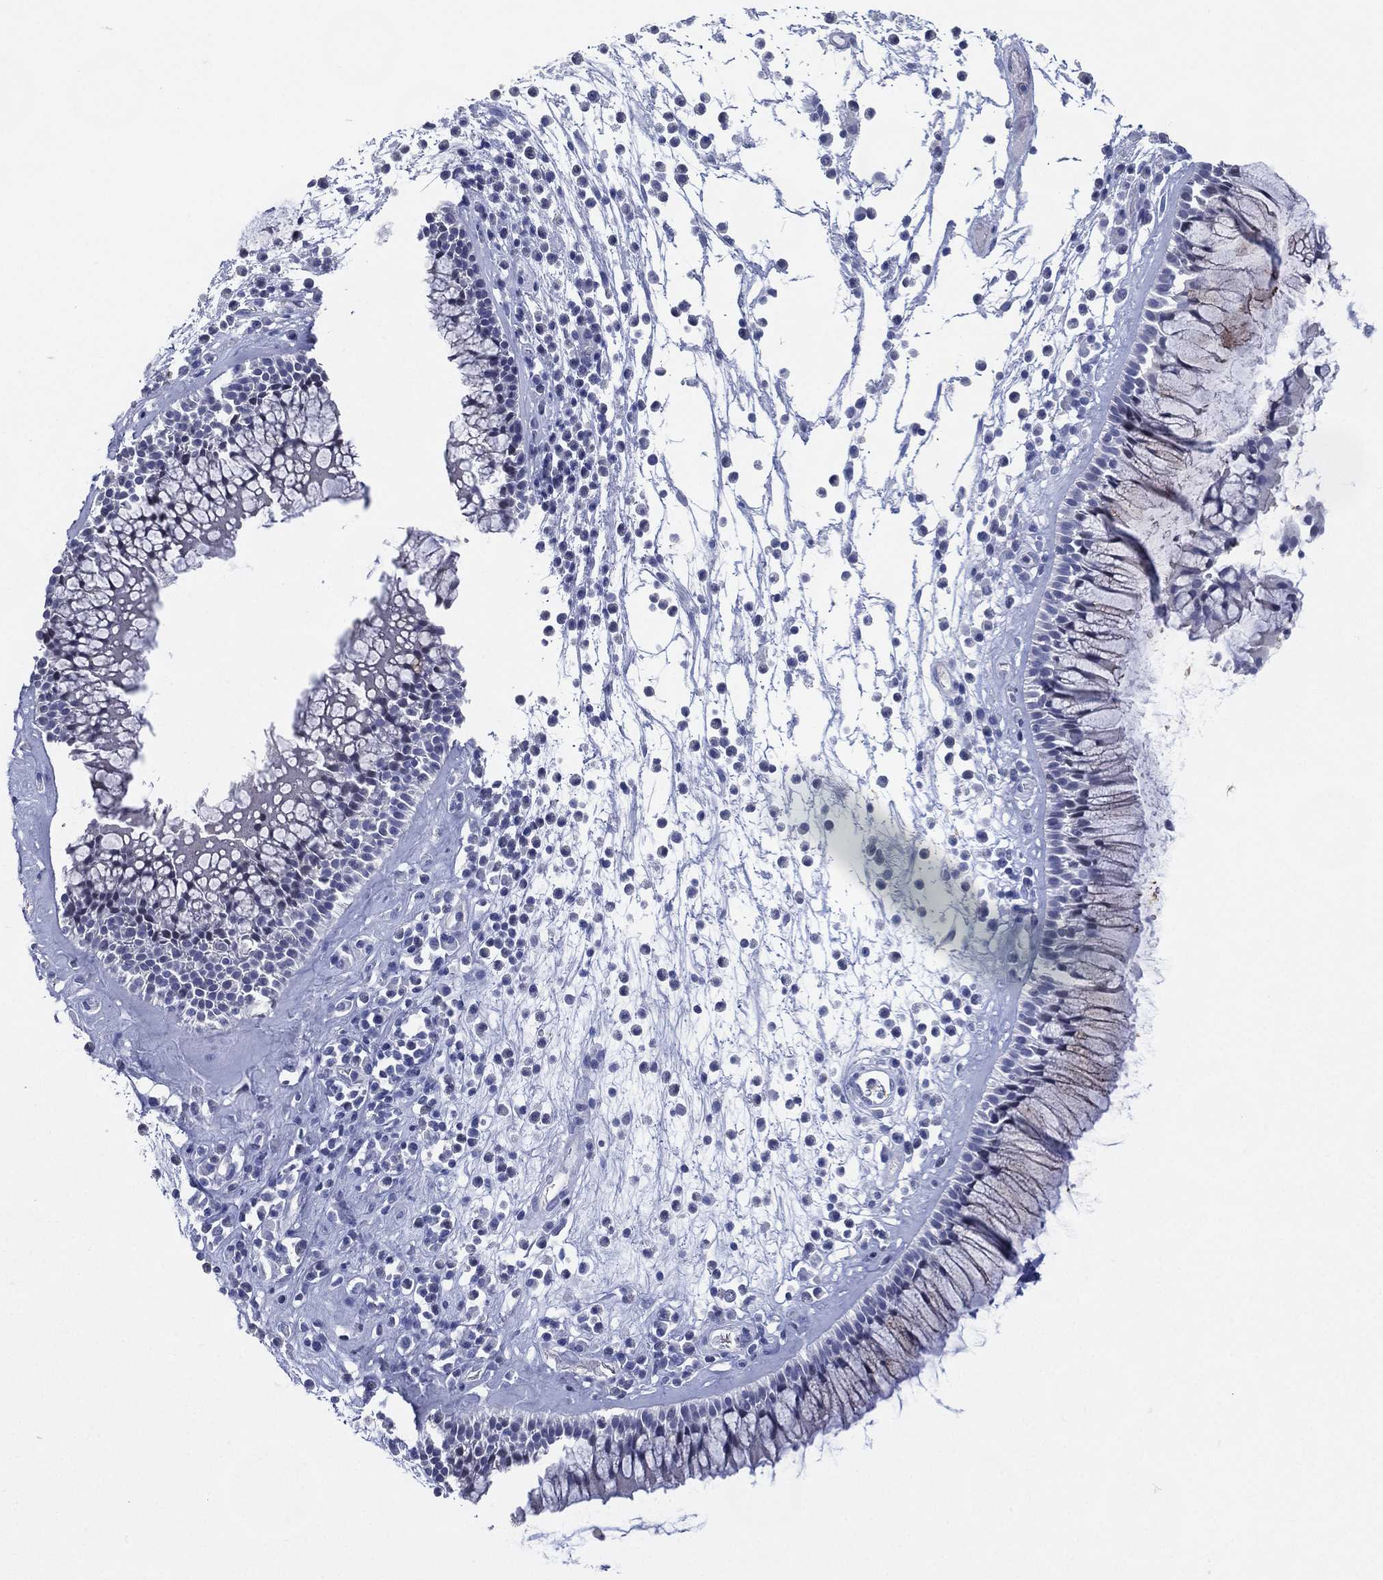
{"staining": {"intensity": "negative", "quantity": "none", "location": "none"}, "tissue": "nasopharynx", "cell_type": "Respiratory epithelial cells", "image_type": "normal", "snomed": [{"axis": "morphology", "description": "Normal tissue, NOS"}, {"axis": "topography", "description": "Nasopharynx"}], "caption": "Immunohistochemistry image of normal nasopharynx: human nasopharynx stained with DAB shows no significant protein staining in respiratory epithelial cells.", "gene": "TMEM247", "patient": {"sex": "male", "age": 77}}